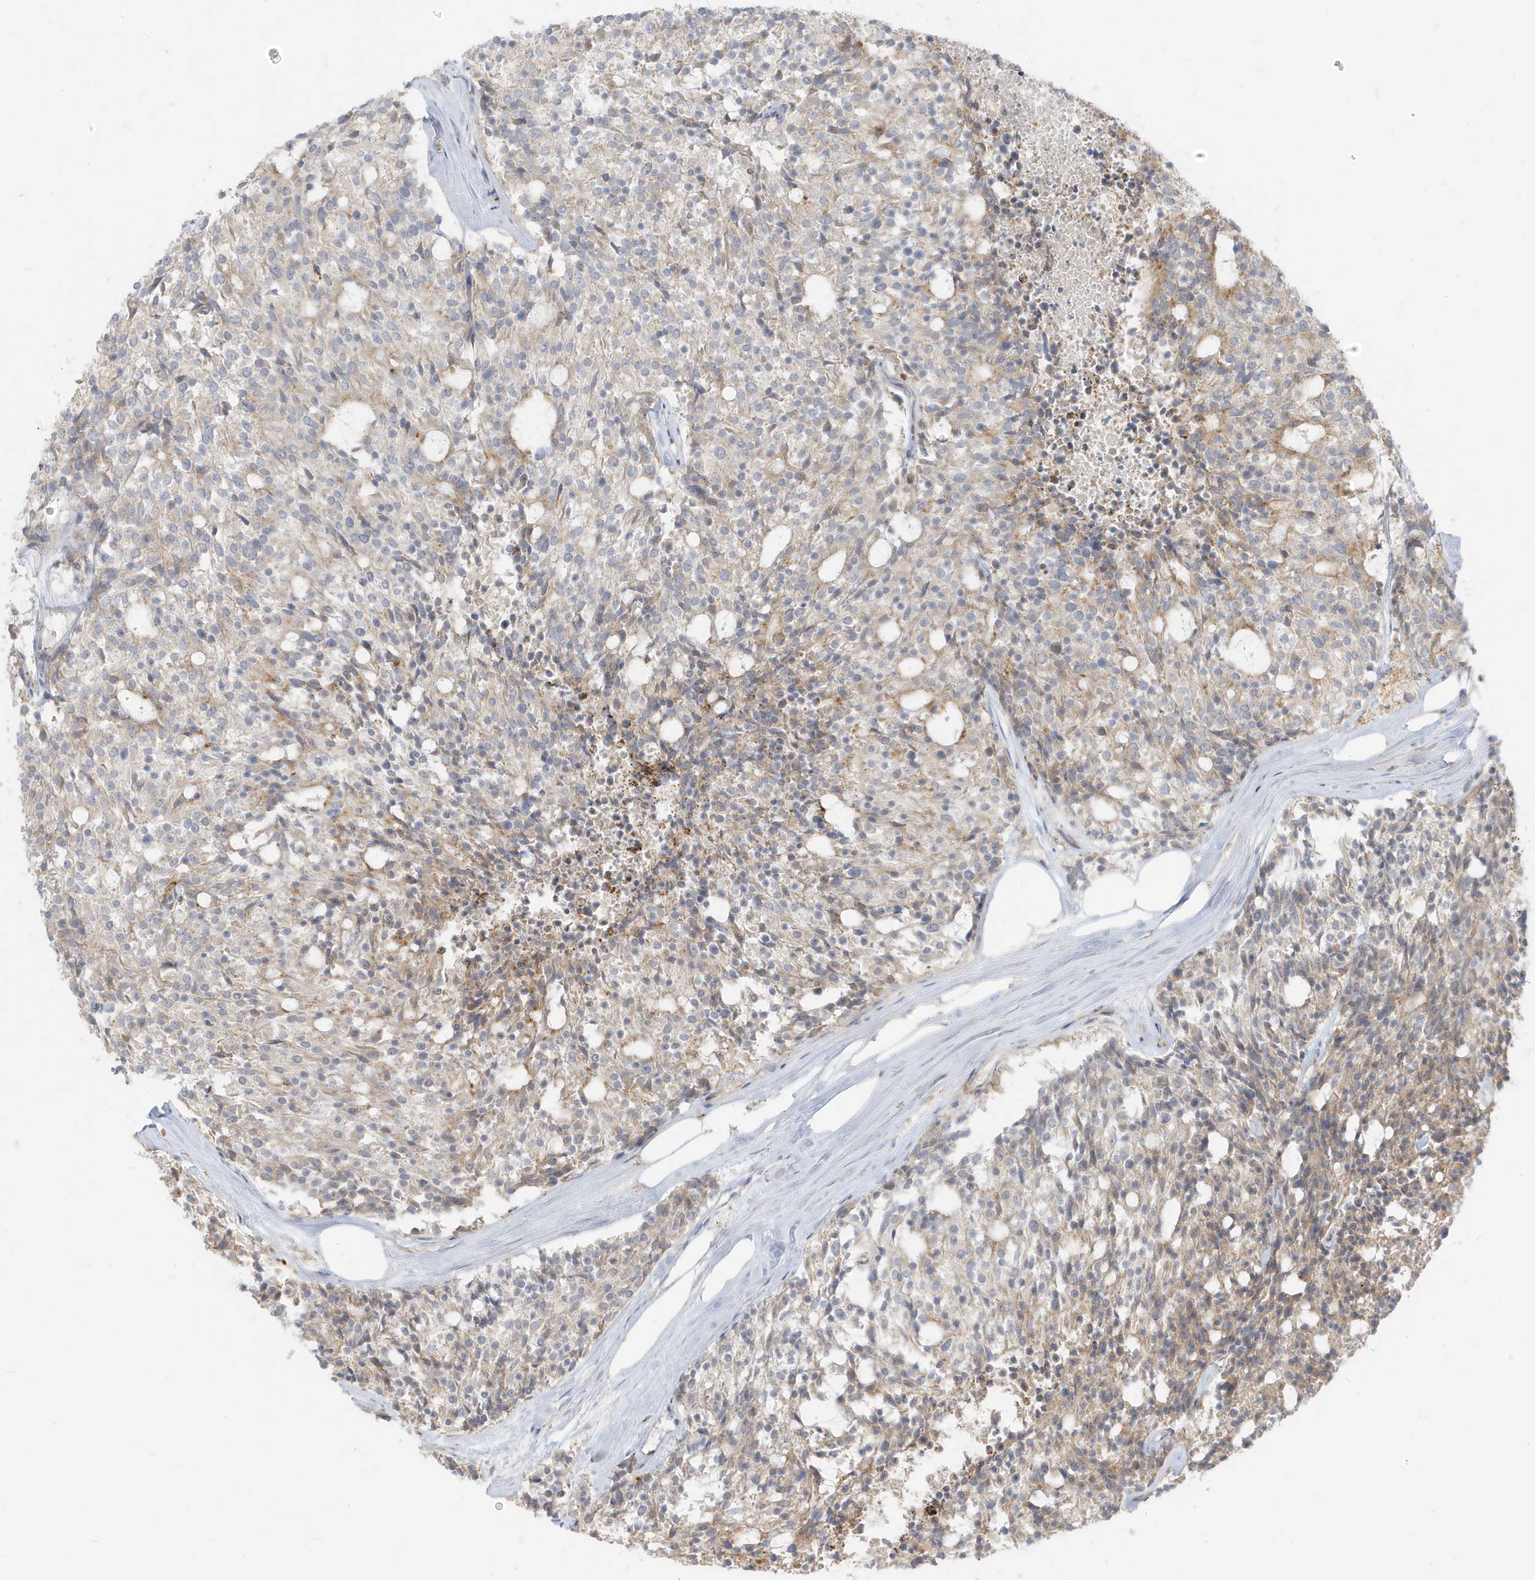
{"staining": {"intensity": "weak", "quantity": "<25%", "location": "cytoplasmic/membranous"}, "tissue": "carcinoid", "cell_type": "Tumor cells", "image_type": "cancer", "snomed": [{"axis": "morphology", "description": "Carcinoid, malignant, NOS"}, {"axis": "topography", "description": "Pancreas"}], "caption": "A micrograph of carcinoid stained for a protein reveals no brown staining in tumor cells.", "gene": "MCOLN1", "patient": {"sex": "female", "age": 54}}